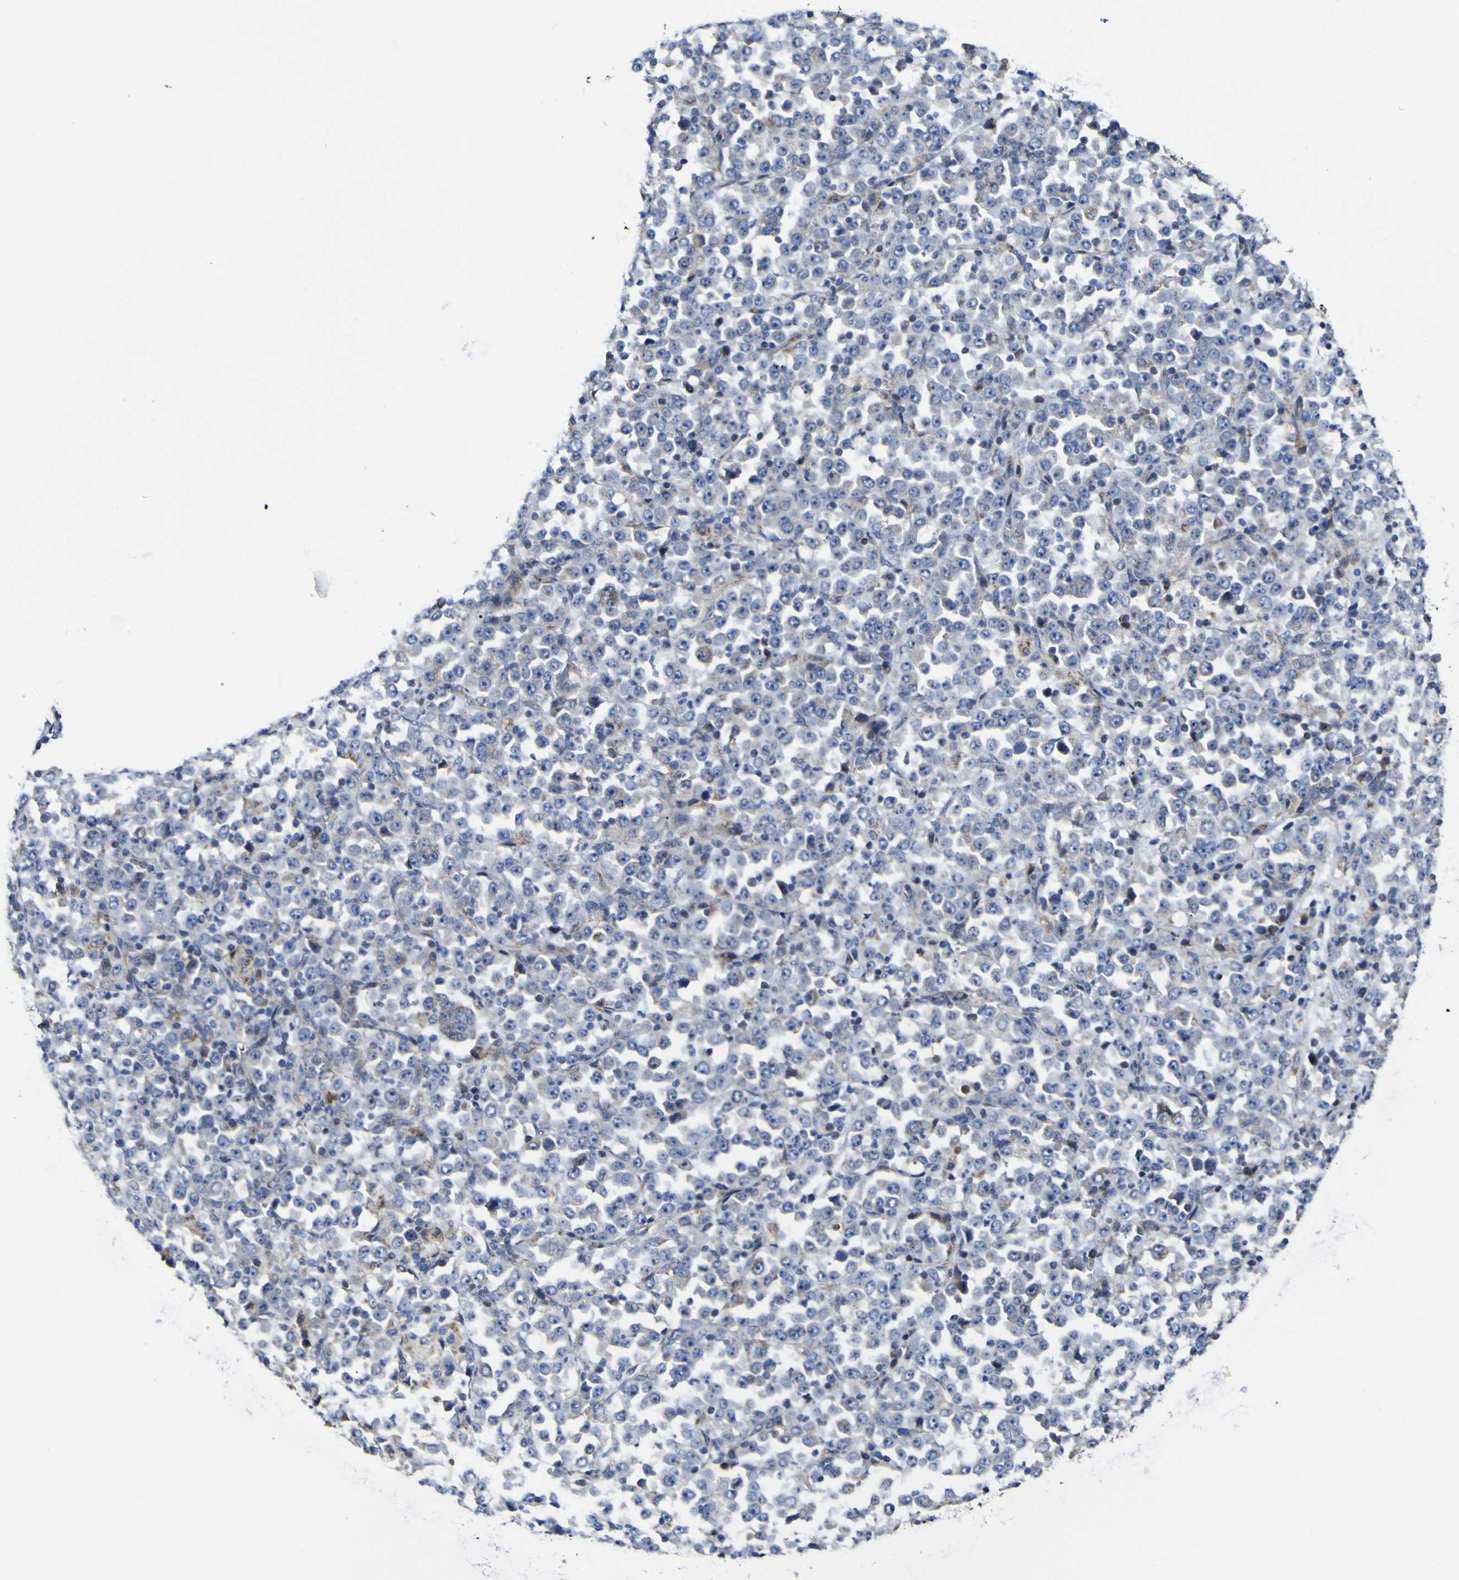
{"staining": {"intensity": "negative", "quantity": "none", "location": "none"}, "tissue": "stomach cancer", "cell_type": "Tumor cells", "image_type": "cancer", "snomed": [{"axis": "morphology", "description": "Normal tissue, NOS"}, {"axis": "morphology", "description": "Adenocarcinoma, NOS"}, {"axis": "topography", "description": "Stomach, upper"}, {"axis": "topography", "description": "Stomach"}], "caption": "The immunohistochemistry micrograph has no significant staining in tumor cells of stomach cancer tissue. (Stains: DAB (3,3'-diaminobenzidine) immunohistochemistry with hematoxylin counter stain, Microscopy: brightfield microscopy at high magnification).", "gene": "CCDC90B", "patient": {"sex": "male", "age": 59}}